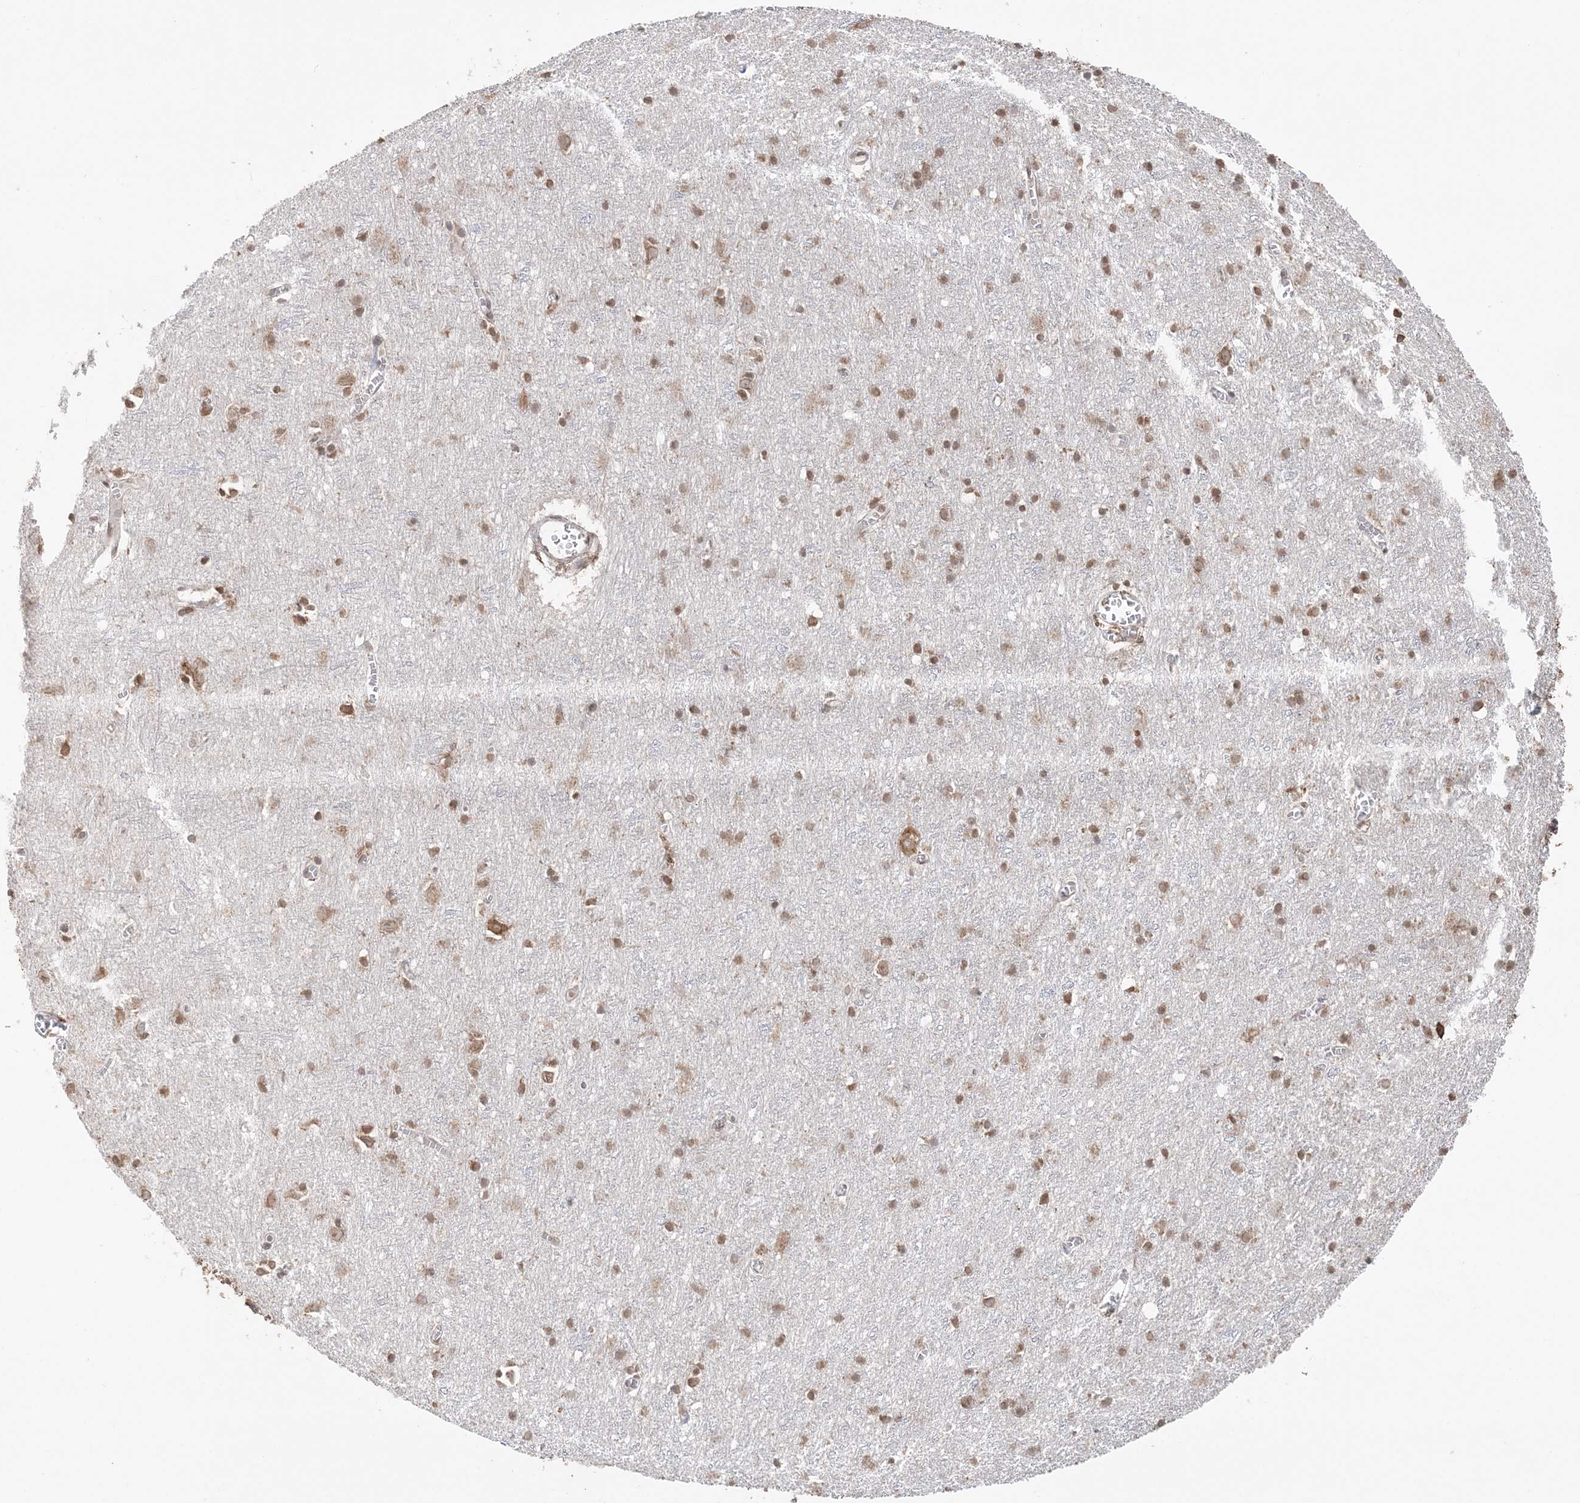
{"staining": {"intensity": "weak", "quantity": "25%-75%", "location": "cytoplasmic/membranous"}, "tissue": "cerebral cortex", "cell_type": "Endothelial cells", "image_type": "normal", "snomed": [{"axis": "morphology", "description": "Normal tissue, NOS"}, {"axis": "topography", "description": "Cerebral cortex"}], "caption": "A brown stain shows weak cytoplasmic/membranous positivity of a protein in endothelial cells of benign cerebral cortex. The protein is shown in brown color, while the nuclei are stained blue.", "gene": "TMED10", "patient": {"sex": "female", "age": 64}}